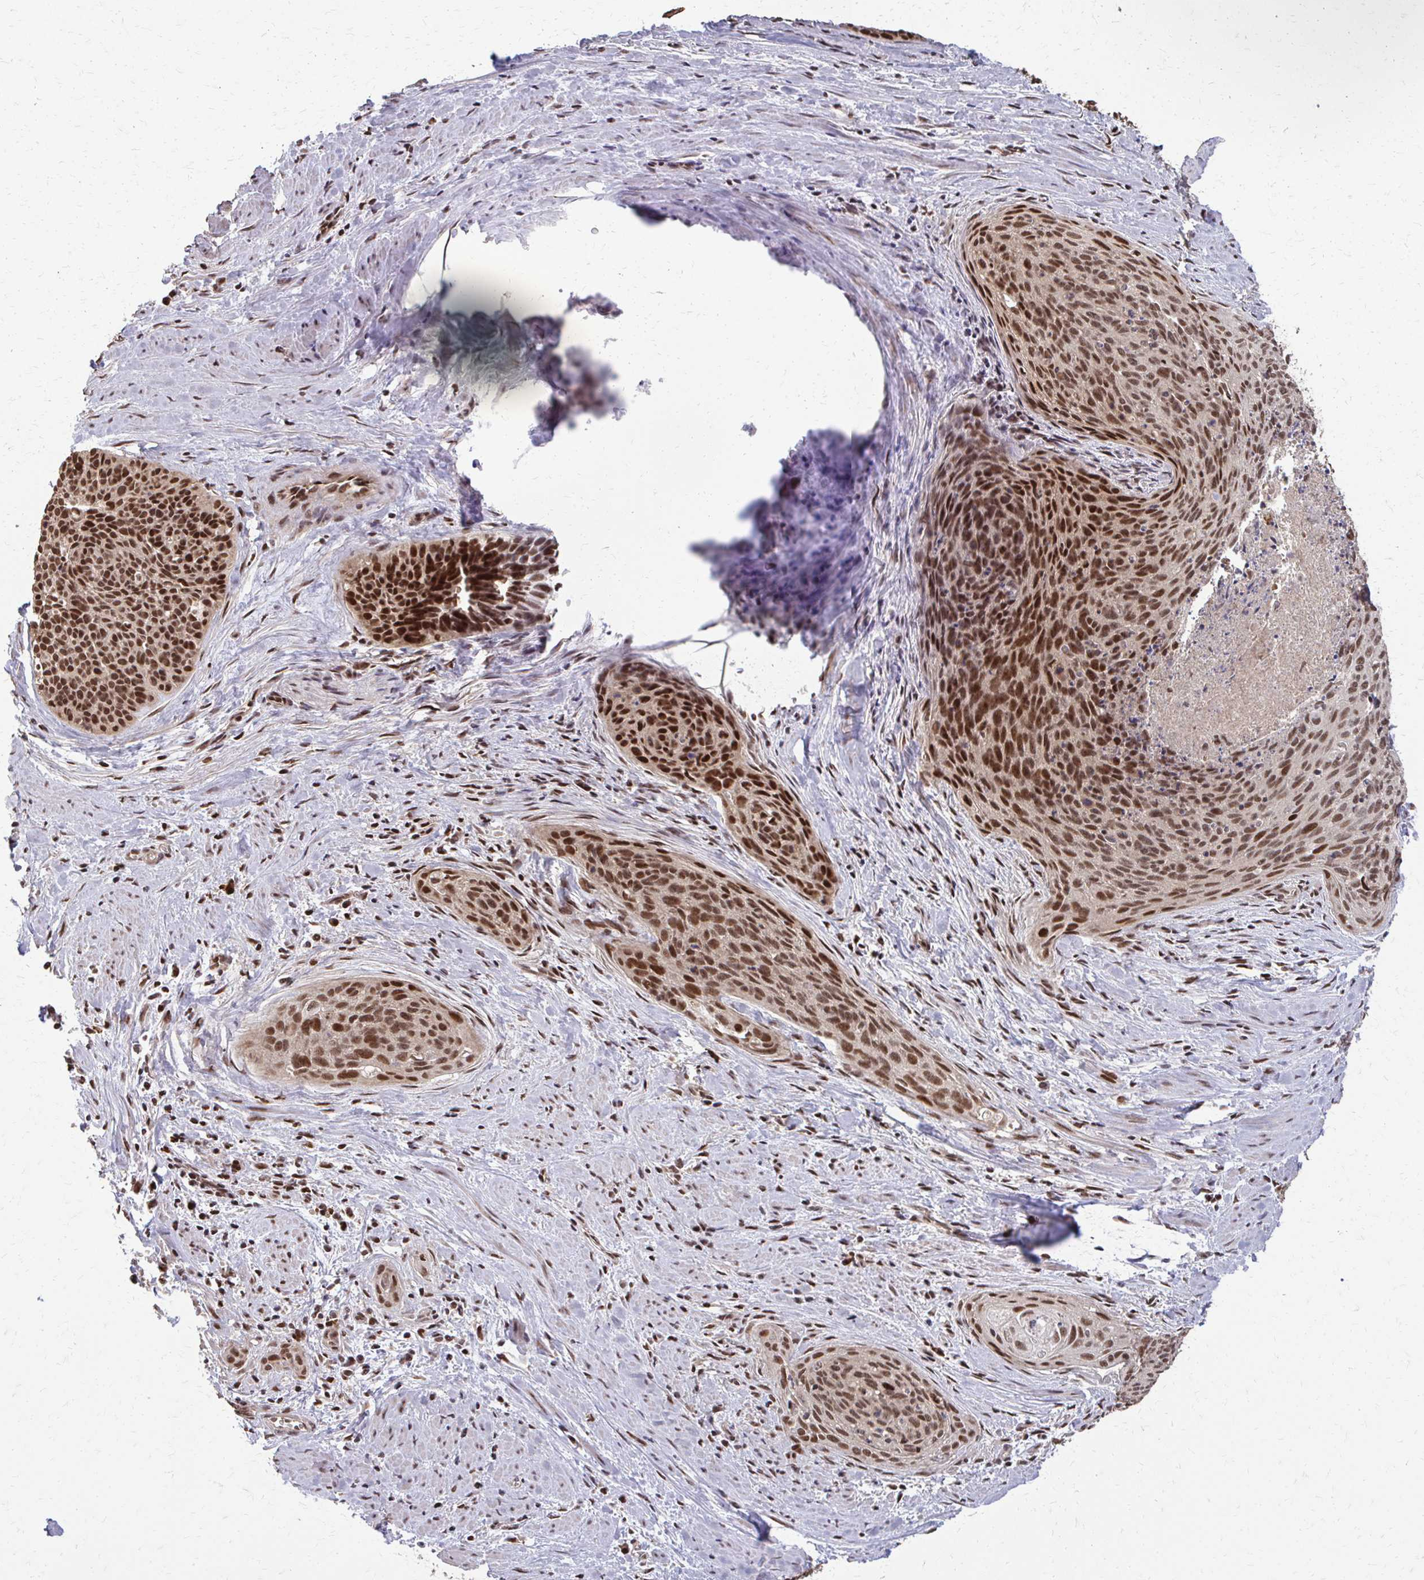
{"staining": {"intensity": "moderate", "quantity": ">75%", "location": "nuclear"}, "tissue": "cervical cancer", "cell_type": "Tumor cells", "image_type": "cancer", "snomed": [{"axis": "morphology", "description": "Squamous cell carcinoma, NOS"}, {"axis": "topography", "description": "Cervix"}], "caption": "The immunohistochemical stain shows moderate nuclear expression in tumor cells of cervical cancer (squamous cell carcinoma) tissue. (Brightfield microscopy of DAB IHC at high magnification).", "gene": "SS18", "patient": {"sex": "female", "age": 55}}